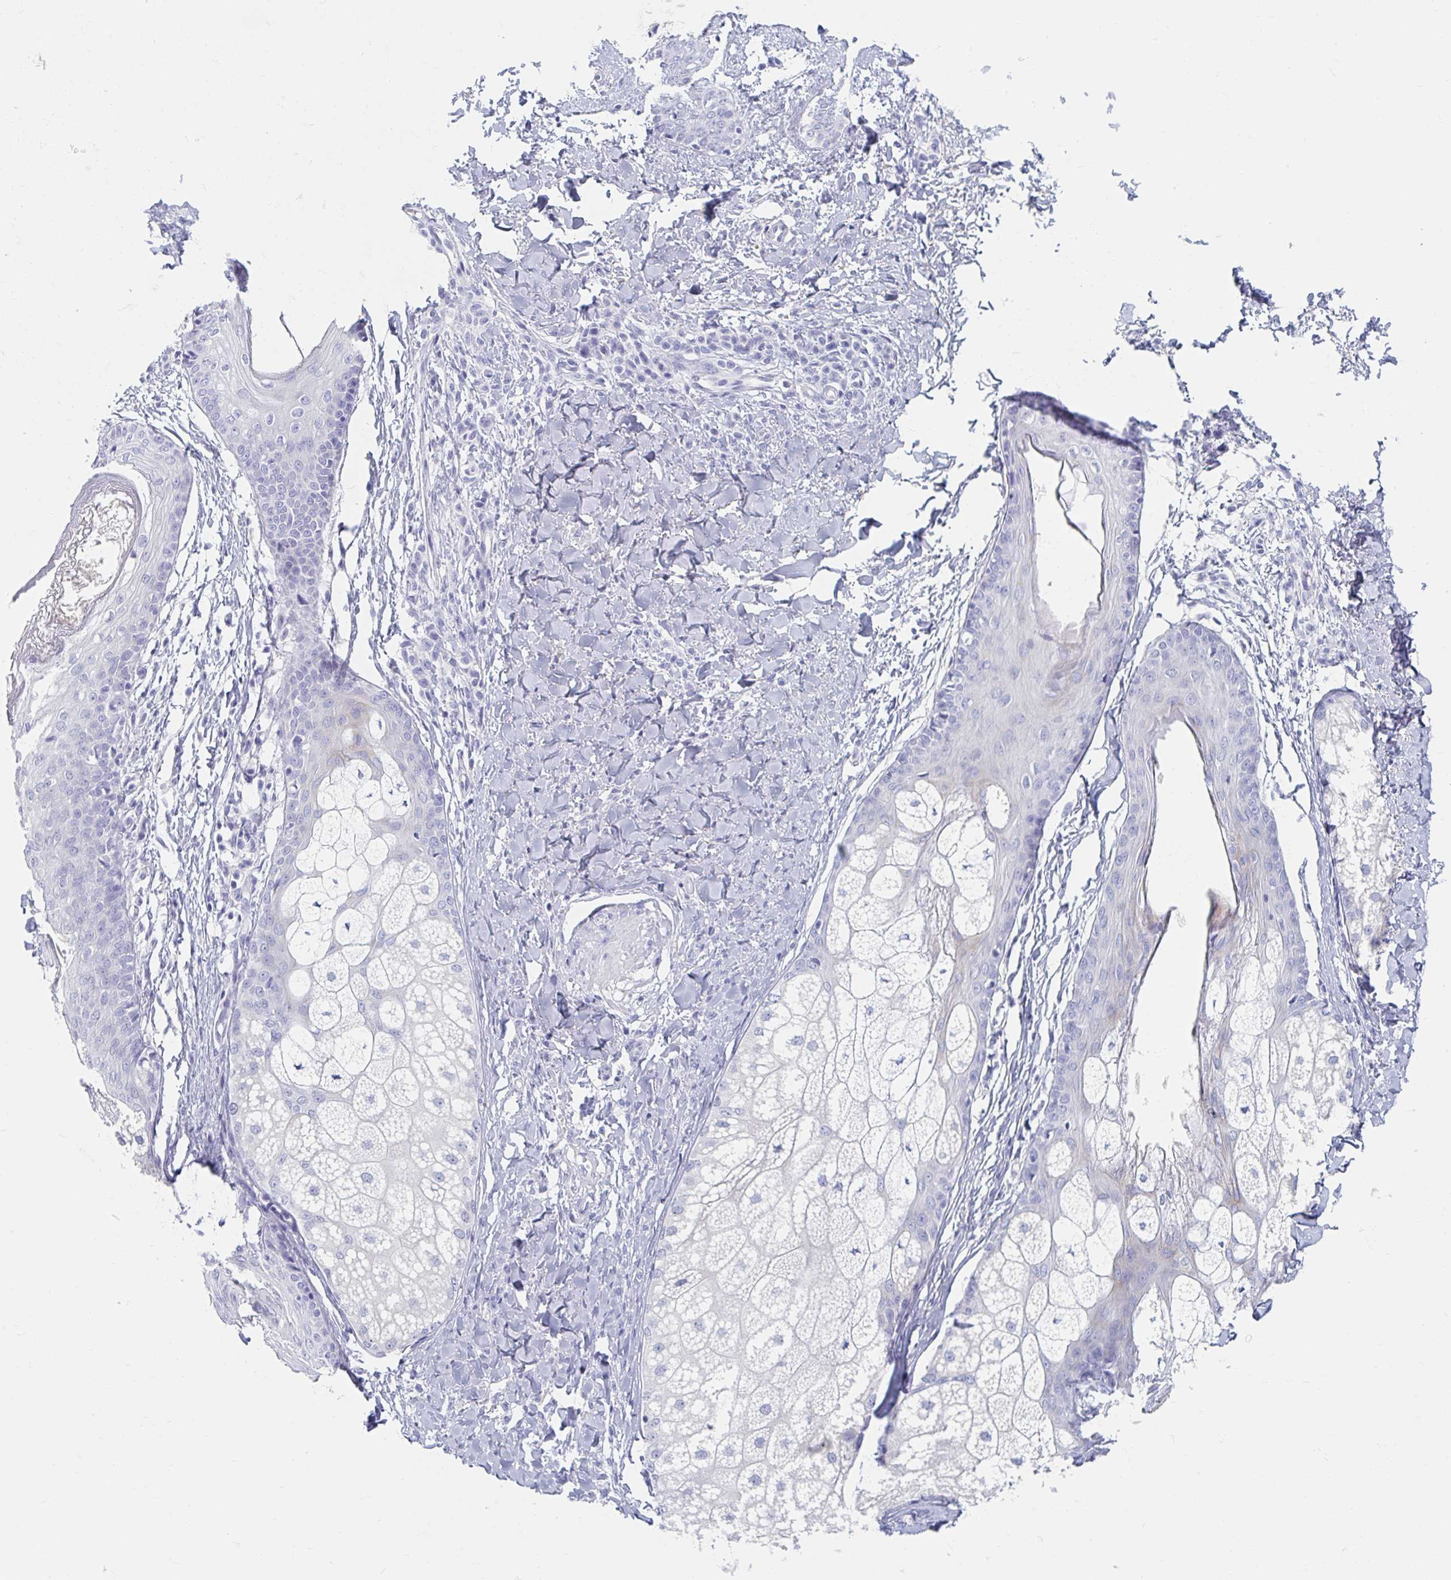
{"staining": {"intensity": "negative", "quantity": "none", "location": "none"}, "tissue": "skin", "cell_type": "Fibroblasts", "image_type": "normal", "snomed": [{"axis": "morphology", "description": "Normal tissue, NOS"}, {"axis": "topography", "description": "Skin"}], "caption": "This image is of unremarkable skin stained with immunohistochemistry to label a protein in brown with the nuclei are counter-stained blue. There is no staining in fibroblasts.", "gene": "MYLK2", "patient": {"sex": "male", "age": 16}}